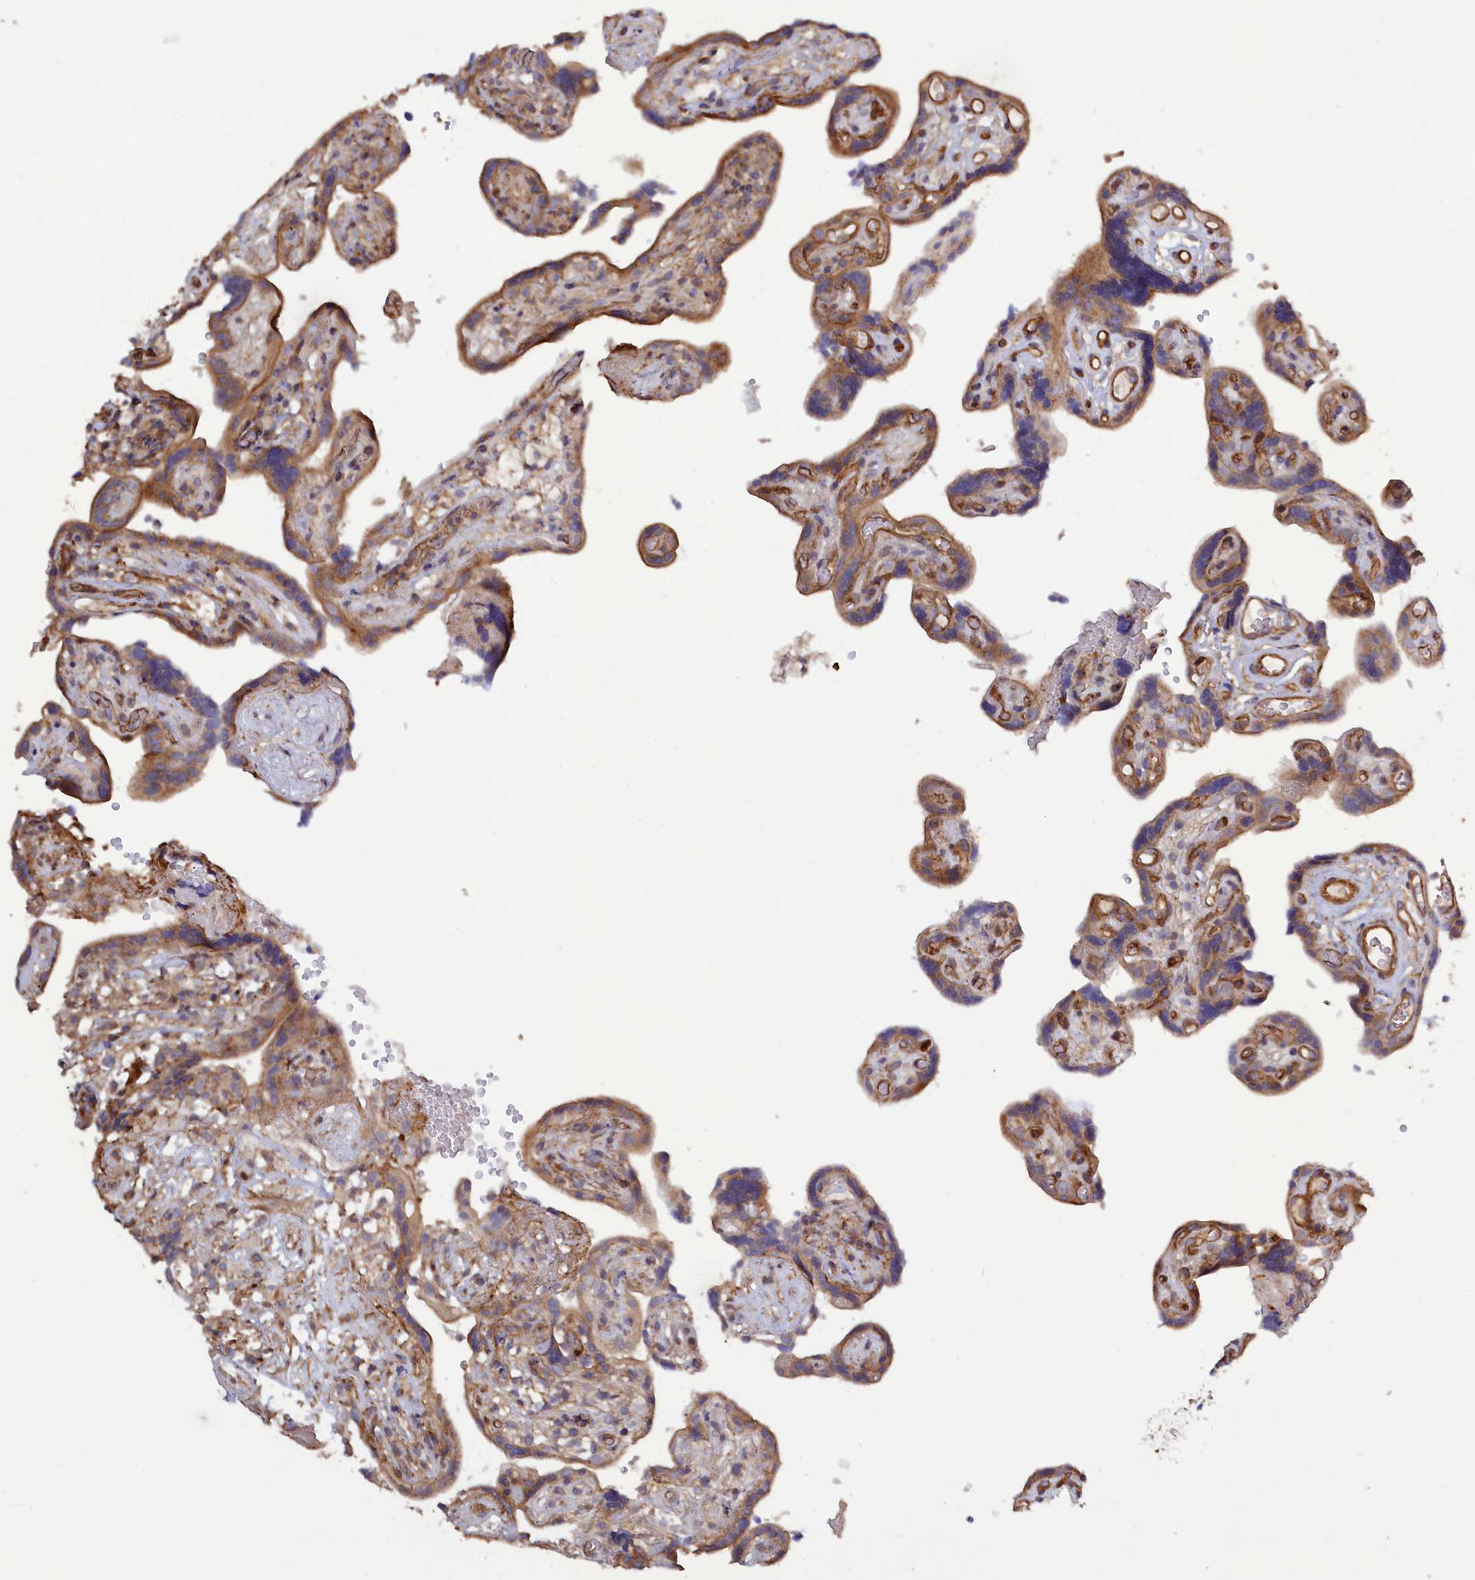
{"staining": {"intensity": "moderate", "quantity": "25%-75%", "location": "cytoplasmic/membranous"}, "tissue": "placenta", "cell_type": "Decidual cells", "image_type": "normal", "snomed": [{"axis": "morphology", "description": "Normal tissue, NOS"}, {"axis": "topography", "description": "Placenta"}], "caption": "About 25%-75% of decidual cells in unremarkable placenta demonstrate moderate cytoplasmic/membranous protein staining as visualized by brown immunohistochemical staining.", "gene": "ANKRD27", "patient": {"sex": "female", "age": 30}}